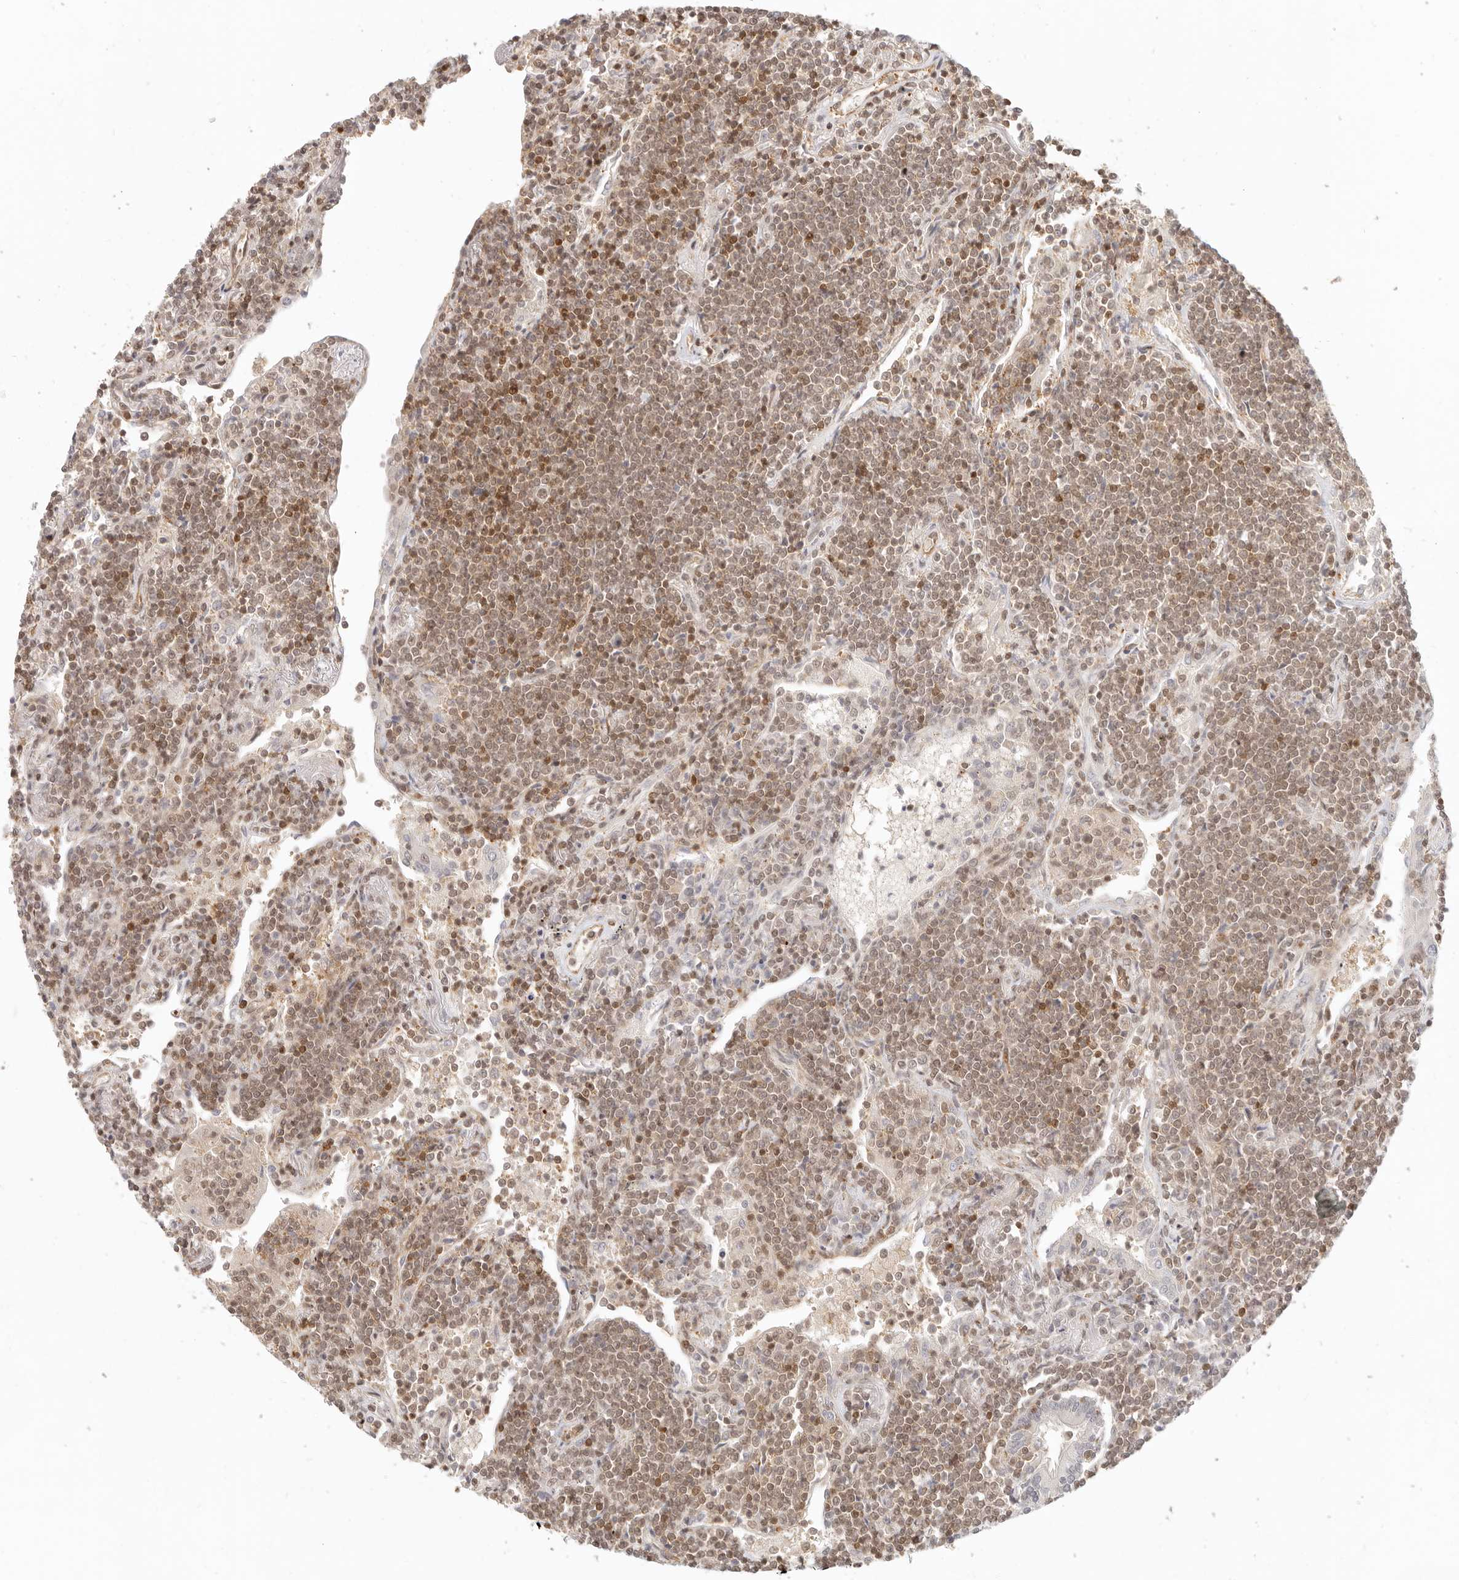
{"staining": {"intensity": "moderate", "quantity": ">75%", "location": "nuclear"}, "tissue": "lymphoma", "cell_type": "Tumor cells", "image_type": "cancer", "snomed": [{"axis": "morphology", "description": "Malignant lymphoma, non-Hodgkin's type, Low grade"}, {"axis": "topography", "description": "Lung"}], "caption": "This histopathology image displays immunohistochemistry (IHC) staining of lymphoma, with medium moderate nuclear expression in approximately >75% of tumor cells.", "gene": "BAP1", "patient": {"sex": "female", "age": 71}}